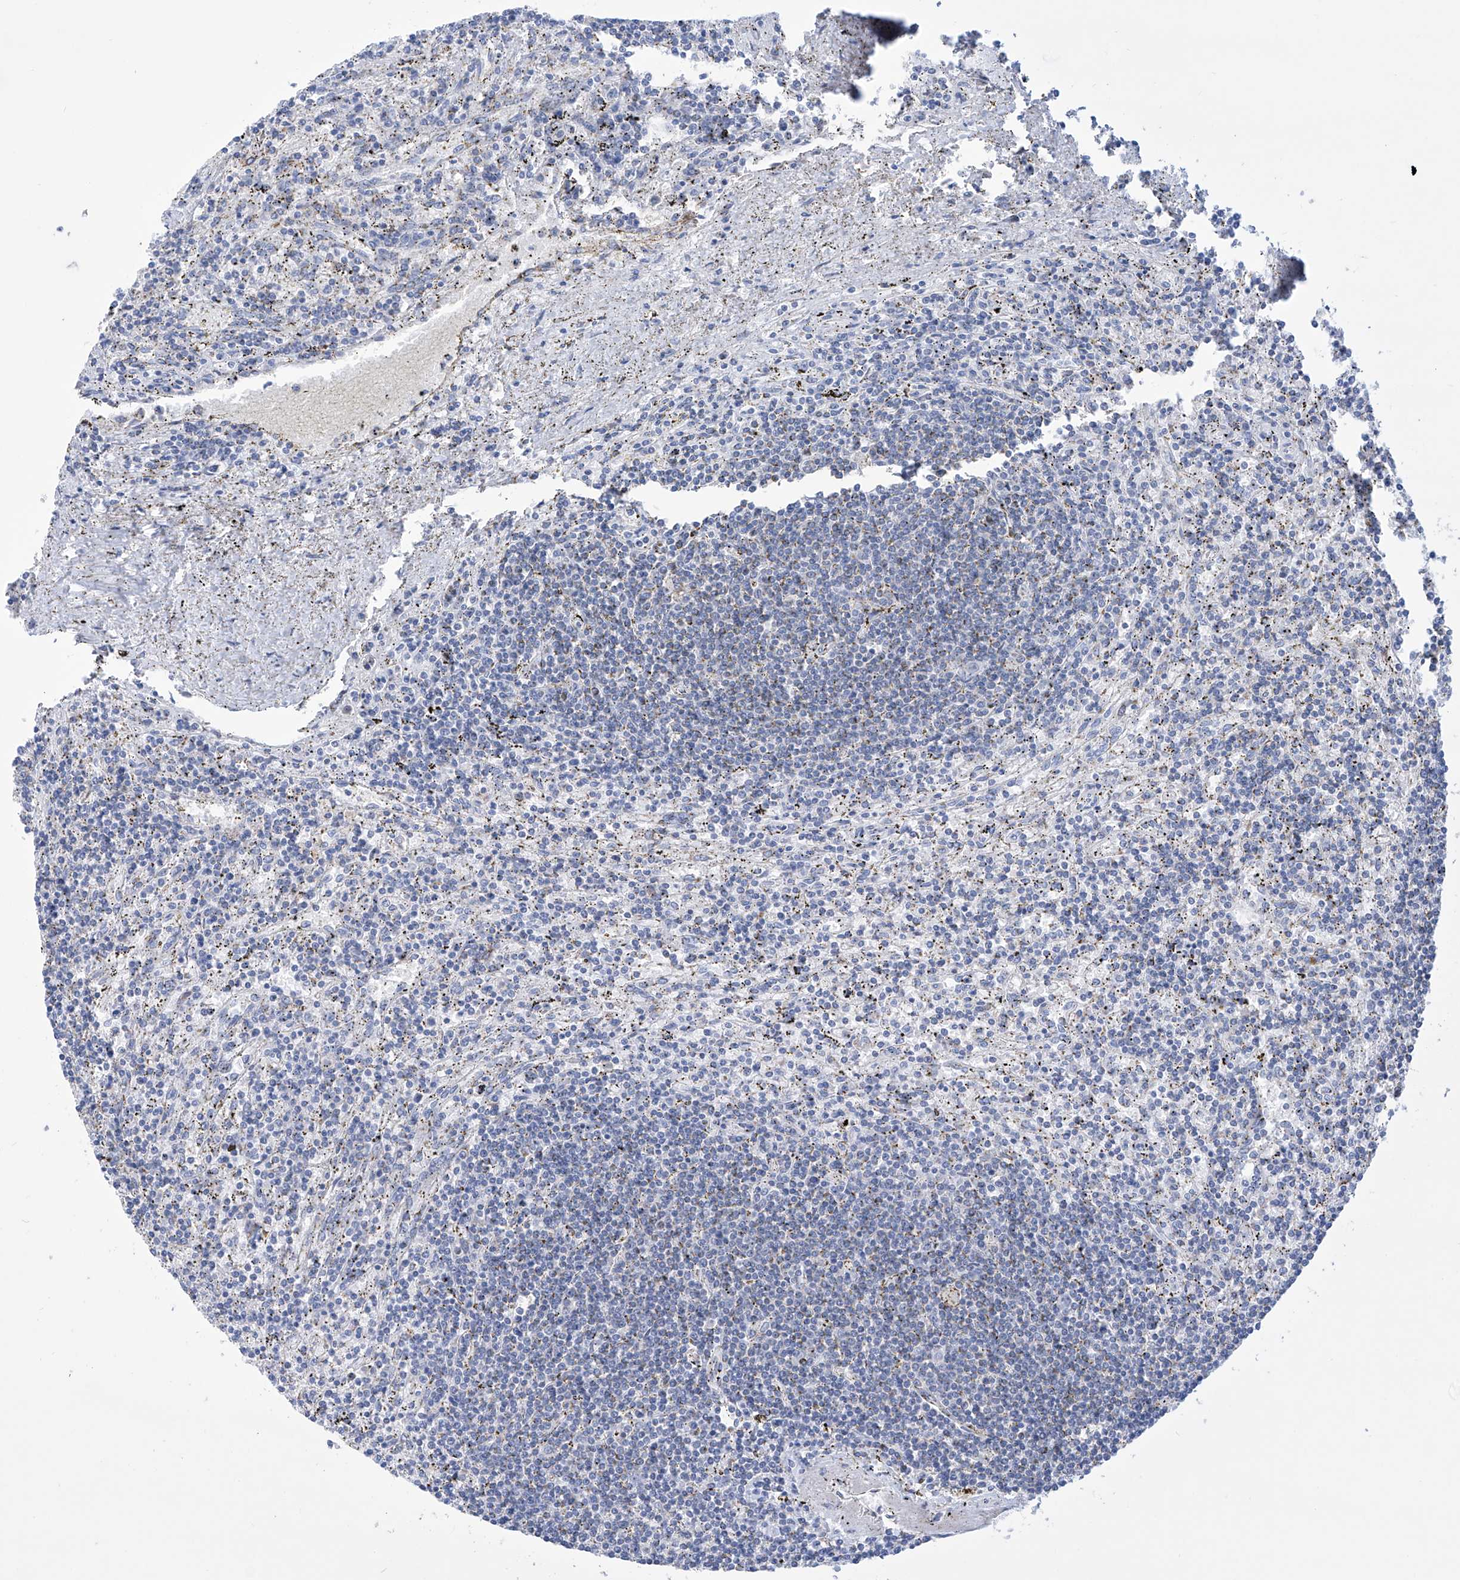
{"staining": {"intensity": "negative", "quantity": "none", "location": "none"}, "tissue": "lymphoma", "cell_type": "Tumor cells", "image_type": "cancer", "snomed": [{"axis": "morphology", "description": "Malignant lymphoma, non-Hodgkin's type, Low grade"}, {"axis": "topography", "description": "Spleen"}], "caption": "DAB (3,3'-diaminobenzidine) immunohistochemical staining of human low-grade malignant lymphoma, non-Hodgkin's type reveals no significant positivity in tumor cells.", "gene": "ALDH6A1", "patient": {"sex": "male", "age": 76}}